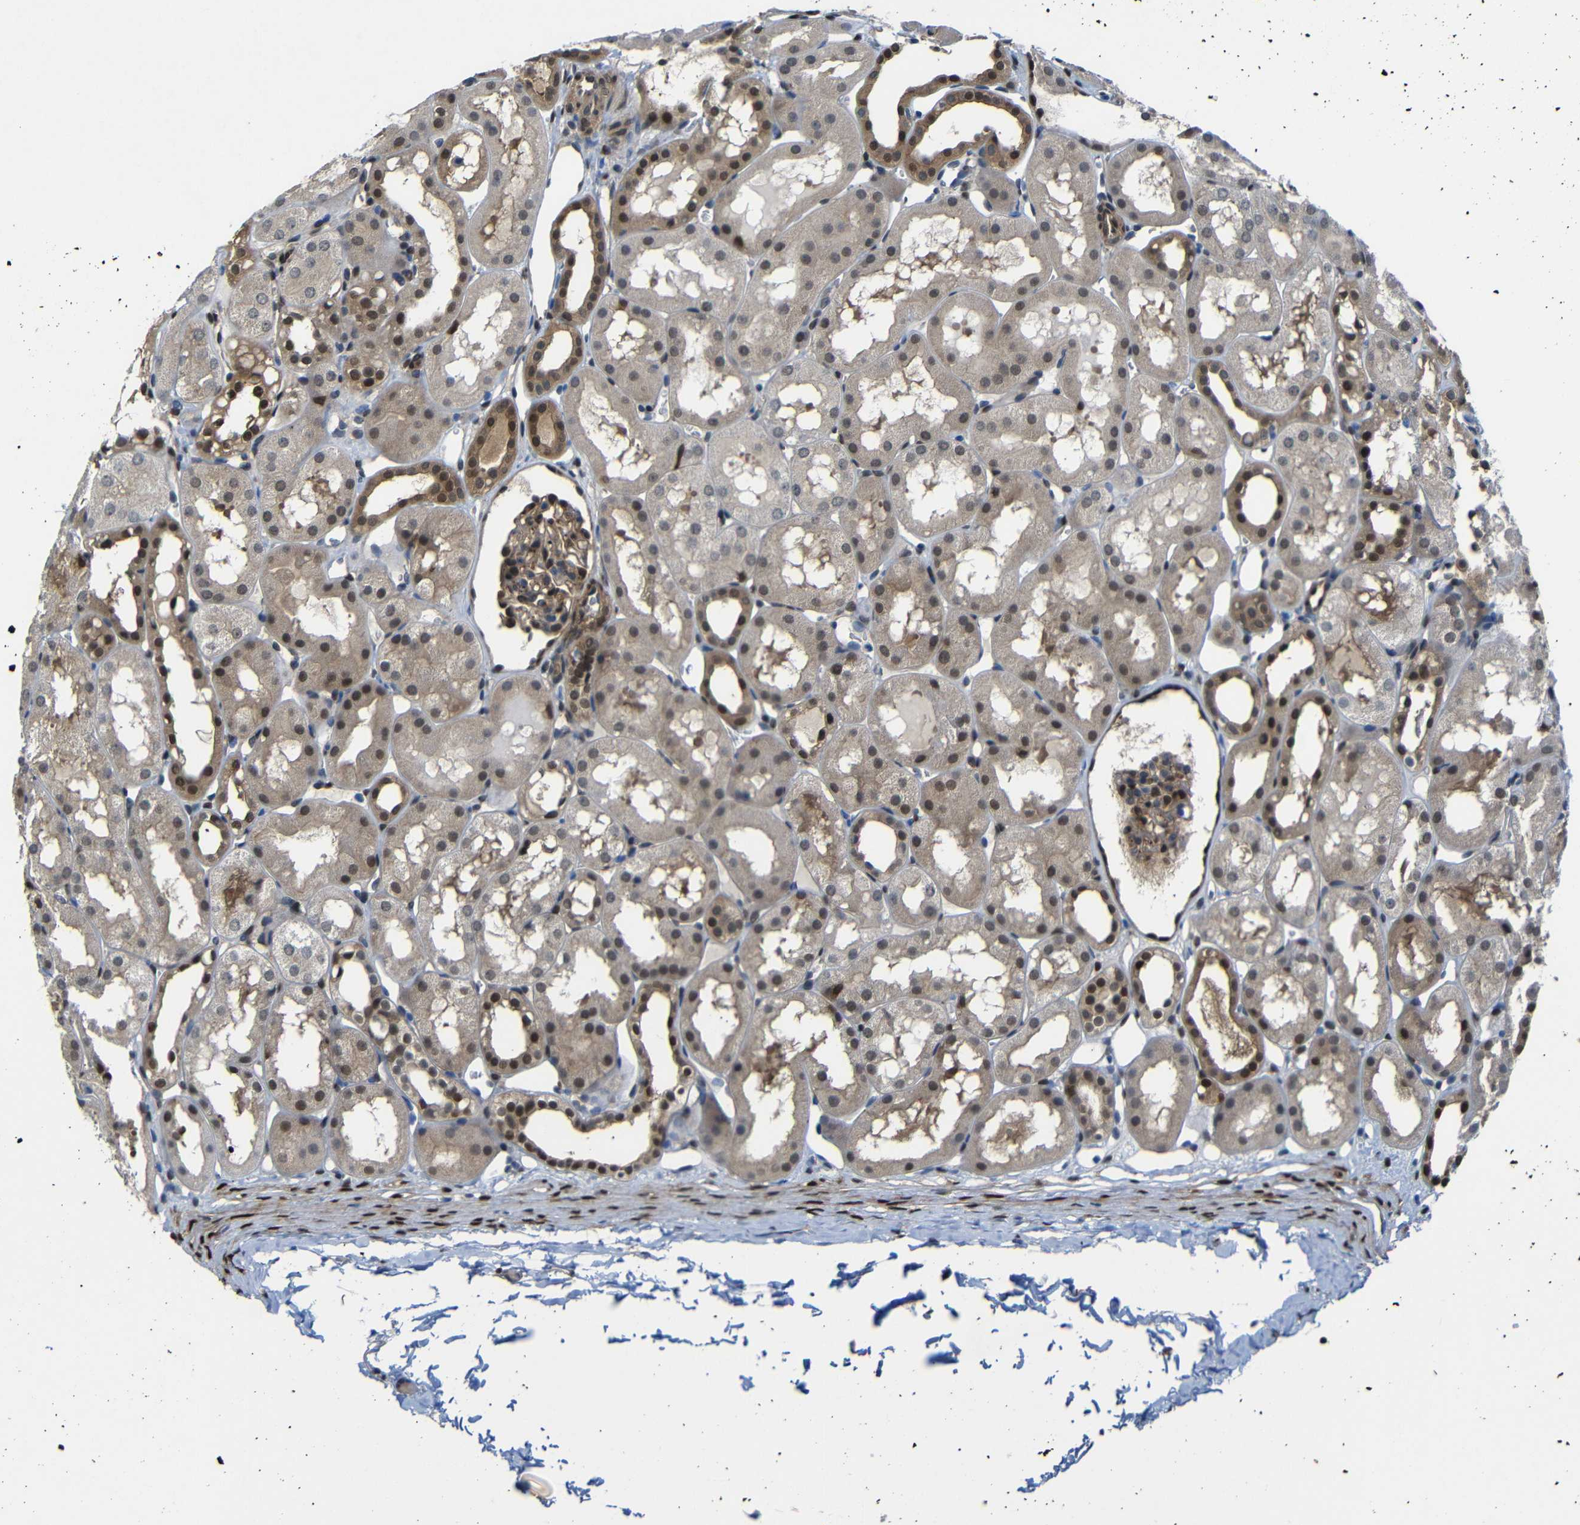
{"staining": {"intensity": "strong", "quantity": "25%-75%", "location": "cytoplasmic/membranous,nuclear"}, "tissue": "kidney", "cell_type": "Cells in glomeruli", "image_type": "normal", "snomed": [{"axis": "morphology", "description": "Normal tissue, NOS"}, {"axis": "topography", "description": "Kidney"}, {"axis": "topography", "description": "Urinary bladder"}], "caption": "Cells in glomeruli display strong cytoplasmic/membranous,nuclear positivity in about 25%-75% of cells in benign kidney. The staining is performed using DAB (3,3'-diaminobenzidine) brown chromogen to label protein expression. The nuclei are counter-stained blue using hematoxylin.", "gene": "YAP1", "patient": {"sex": "male", "age": 16}}